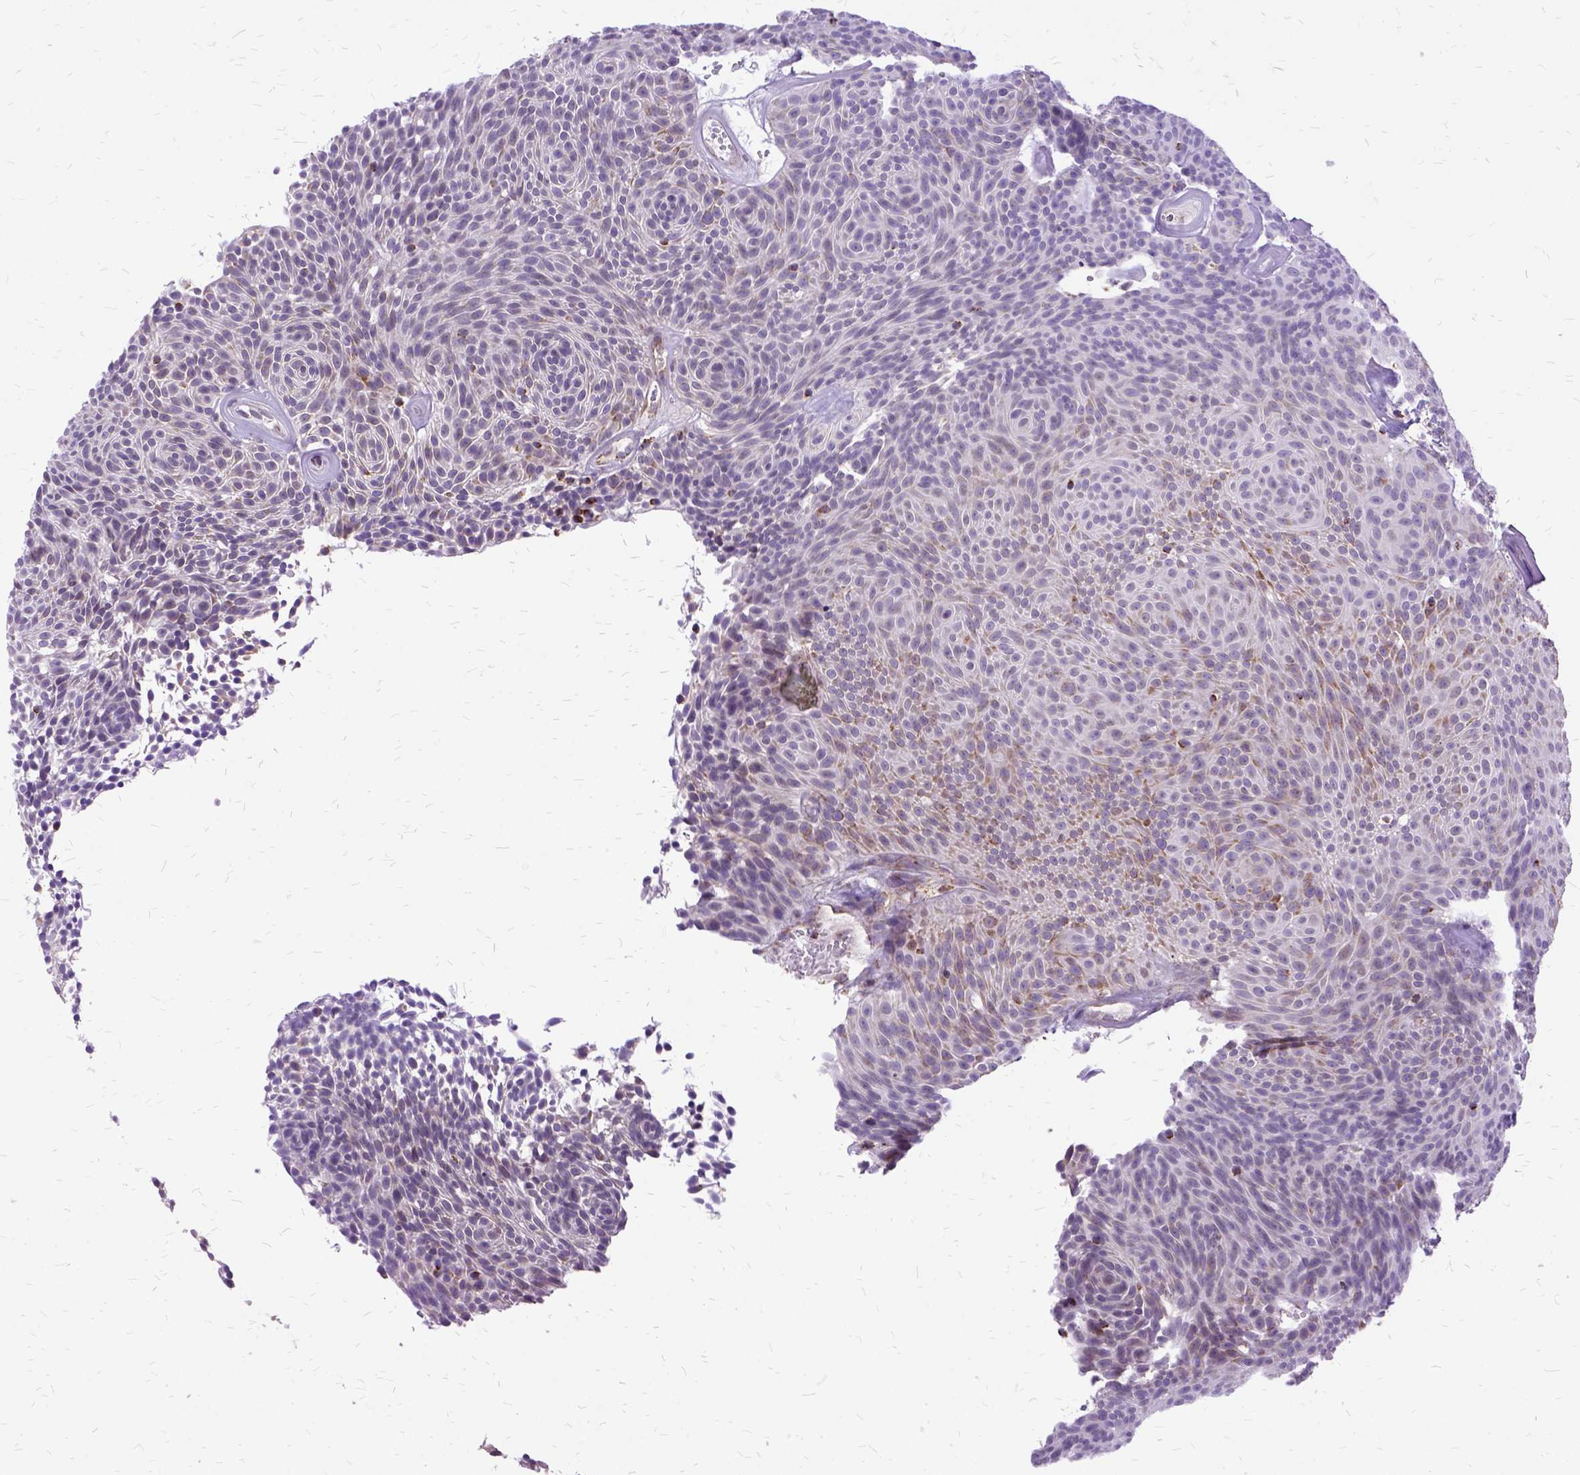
{"staining": {"intensity": "weak", "quantity": "<25%", "location": "cytoplasmic/membranous"}, "tissue": "urothelial cancer", "cell_type": "Tumor cells", "image_type": "cancer", "snomed": [{"axis": "morphology", "description": "Urothelial carcinoma, Low grade"}, {"axis": "topography", "description": "Urinary bladder"}], "caption": "Tumor cells are negative for brown protein staining in low-grade urothelial carcinoma.", "gene": "OXCT1", "patient": {"sex": "male", "age": 77}}